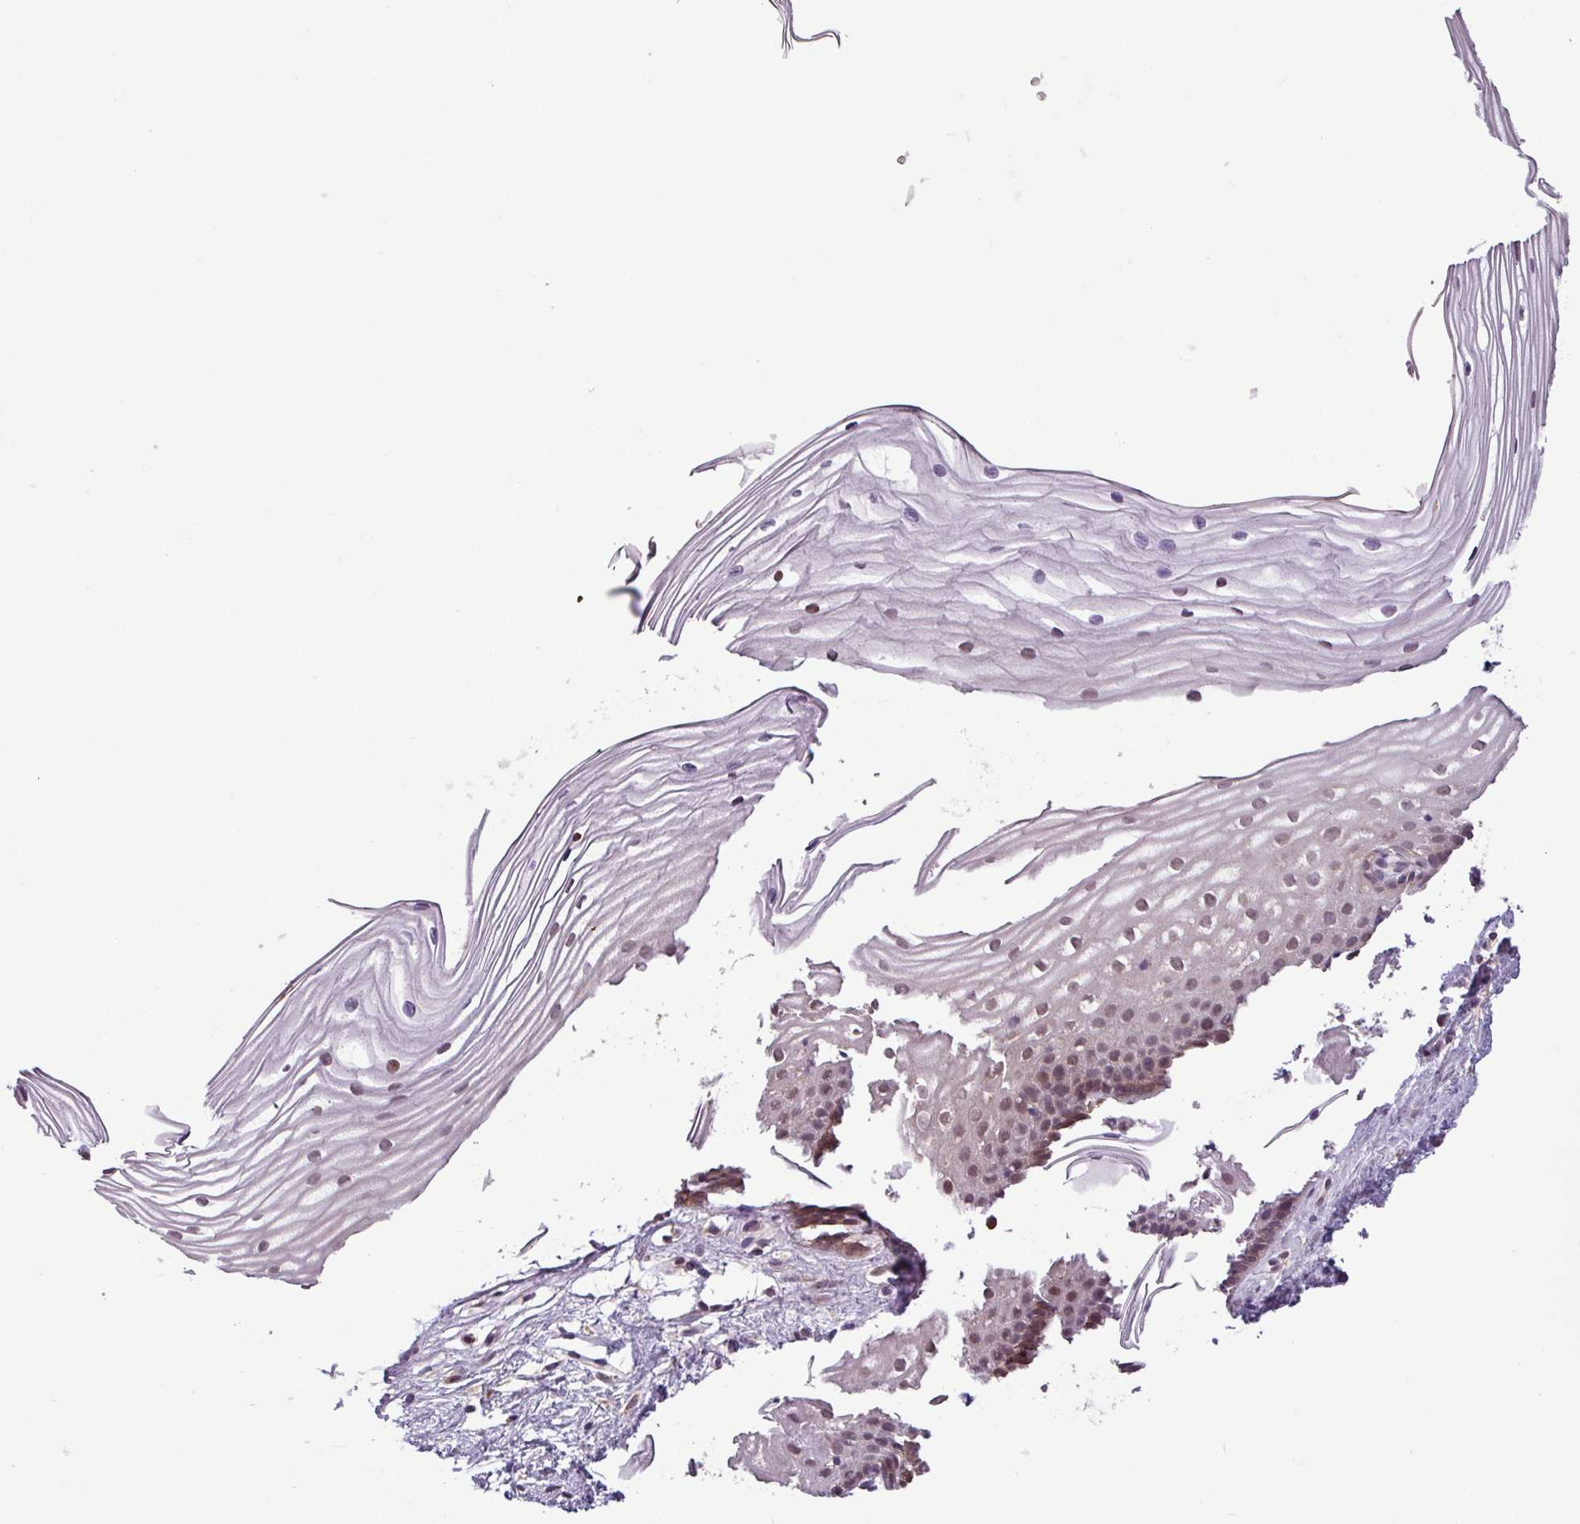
{"staining": {"intensity": "moderate", "quantity": ">75%", "location": "cytoplasmic/membranous,nuclear"}, "tissue": "cervix", "cell_type": "Glandular cells", "image_type": "normal", "snomed": [{"axis": "morphology", "description": "Normal tissue, NOS"}, {"axis": "topography", "description": "Cervix"}], "caption": "The image demonstrates a brown stain indicating the presence of a protein in the cytoplasmic/membranous,nuclear of glandular cells in cervix. (Brightfield microscopy of DAB IHC at high magnification).", "gene": "NPFFR1", "patient": {"sex": "female", "age": 40}}